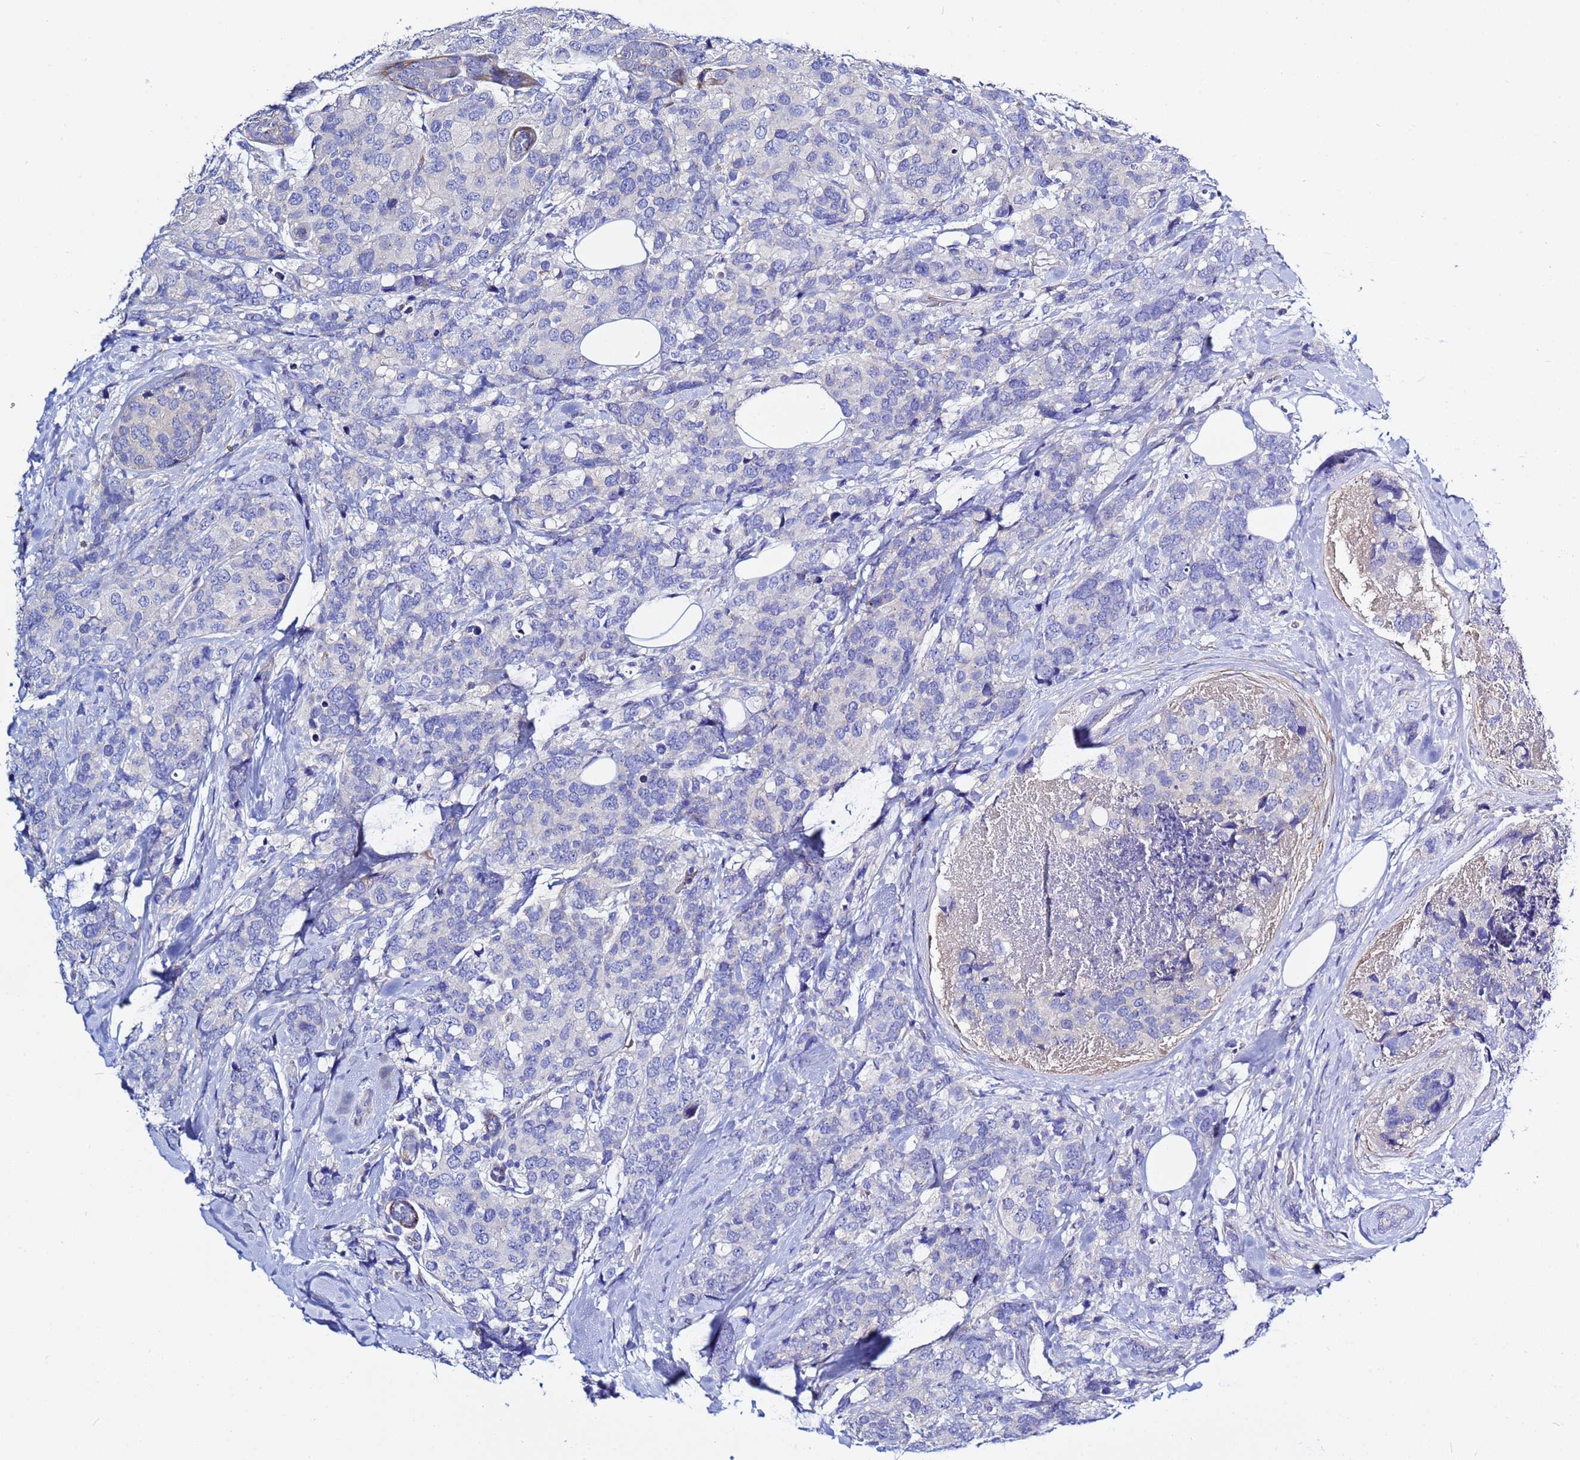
{"staining": {"intensity": "negative", "quantity": "none", "location": "none"}, "tissue": "breast cancer", "cell_type": "Tumor cells", "image_type": "cancer", "snomed": [{"axis": "morphology", "description": "Lobular carcinoma"}, {"axis": "topography", "description": "Breast"}], "caption": "This is an immunohistochemistry image of human breast cancer. There is no expression in tumor cells.", "gene": "USP18", "patient": {"sex": "female", "age": 59}}